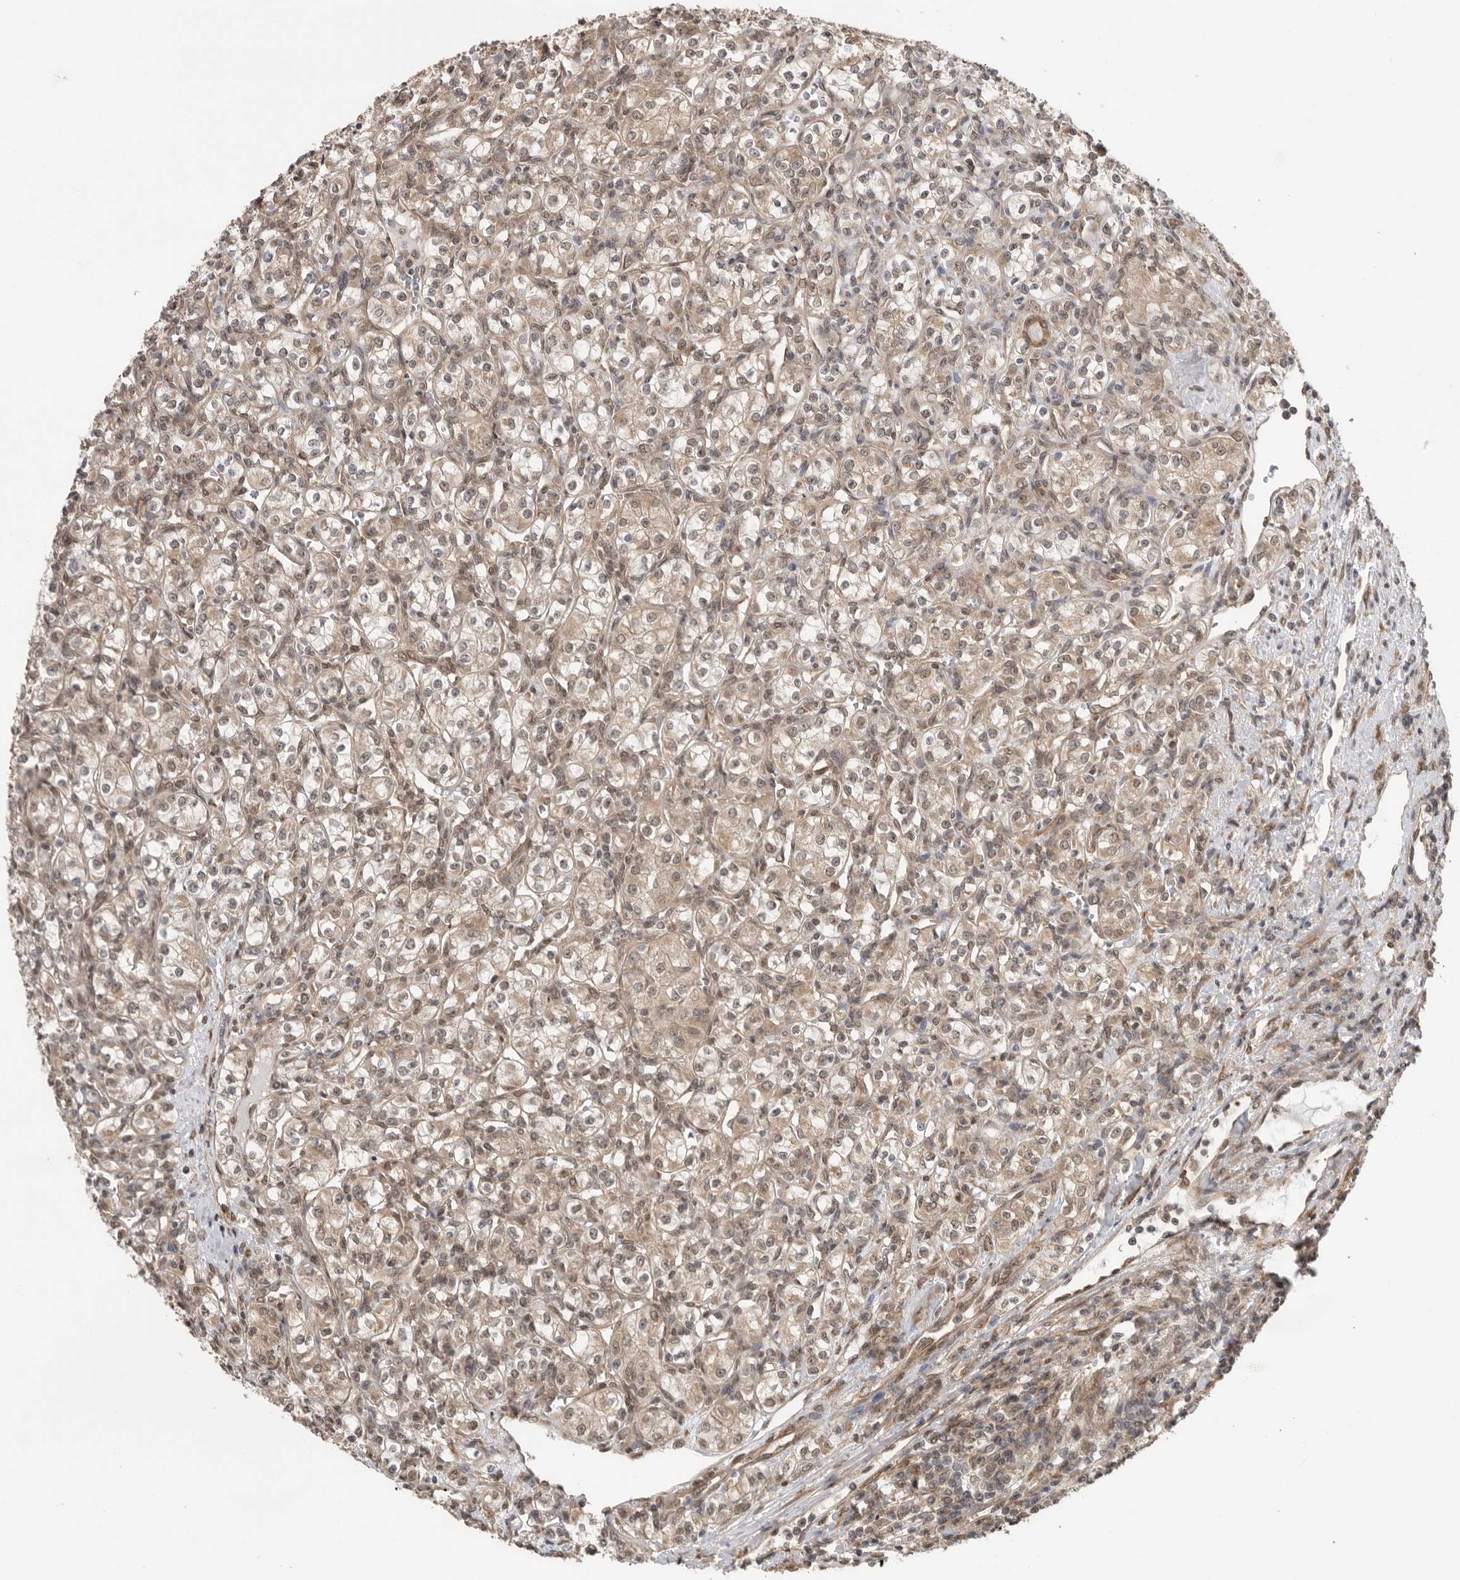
{"staining": {"intensity": "weak", "quantity": ">75%", "location": "cytoplasmic/membranous,nuclear"}, "tissue": "renal cancer", "cell_type": "Tumor cells", "image_type": "cancer", "snomed": [{"axis": "morphology", "description": "Adenocarcinoma, NOS"}, {"axis": "topography", "description": "Kidney"}], "caption": "Approximately >75% of tumor cells in human renal cancer reveal weak cytoplasmic/membranous and nuclear protein positivity as visualized by brown immunohistochemical staining.", "gene": "VPS50", "patient": {"sex": "male", "age": 77}}